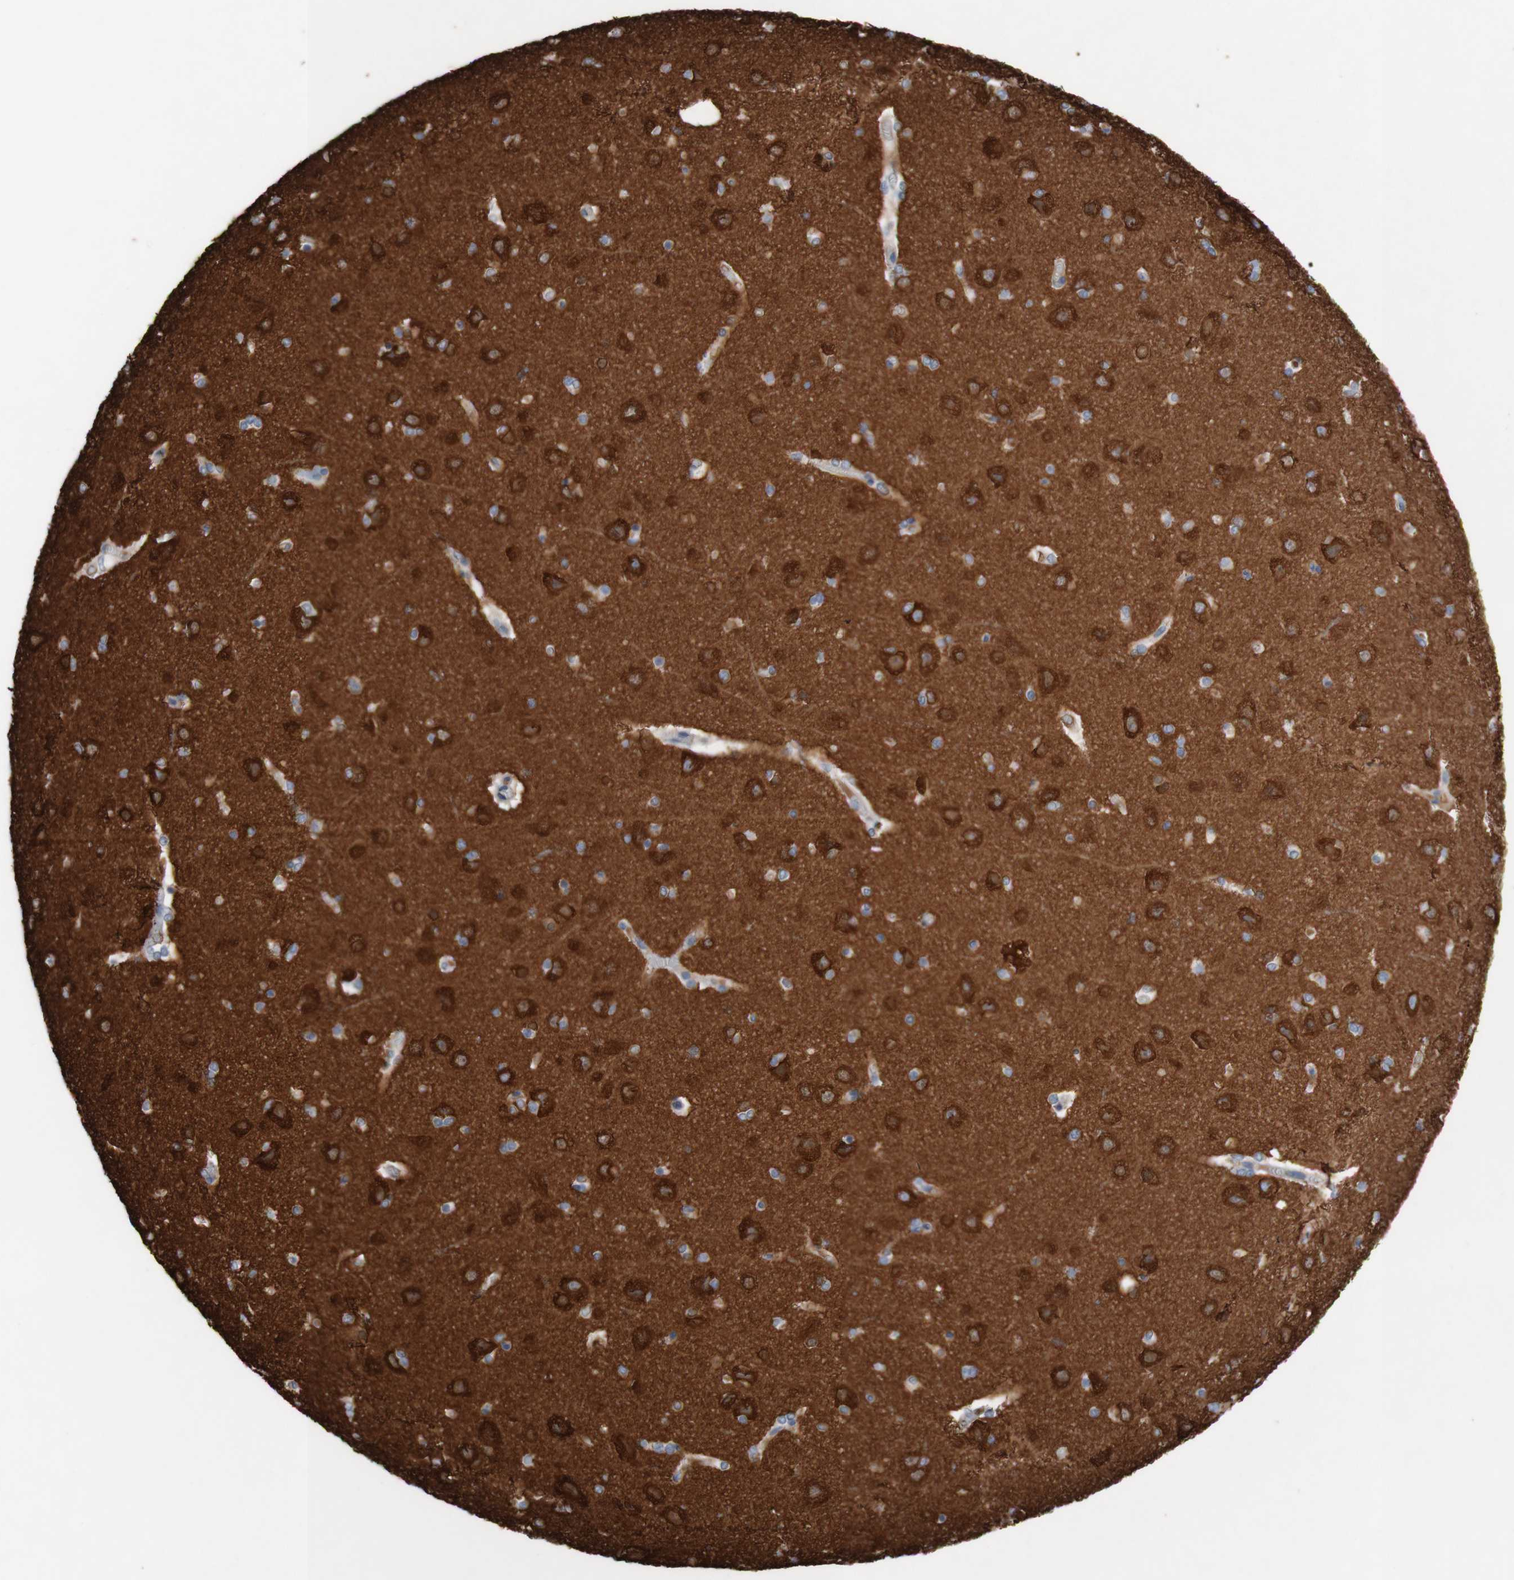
{"staining": {"intensity": "negative", "quantity": "none", "location": "none"}, "tissue": "cerebral cortex", "cell_type": "Endothelial cells", "image_type": "normal", "snomed": [{"axis": "morphology", "description": "Normal tissue, NOS"}, {"axis": "topography", "description": "Cerebral cortex"}], "caption": "High power microscopy photomicrograph of an immunohistochemistry (IHC) photomicrograph of normal cerebral cortex, revealing no significant staining in endothelial cells. Nuclei are stained in blue.", "gene": "PACSIN1", "patient": {"sex": "female", "age": 54}}